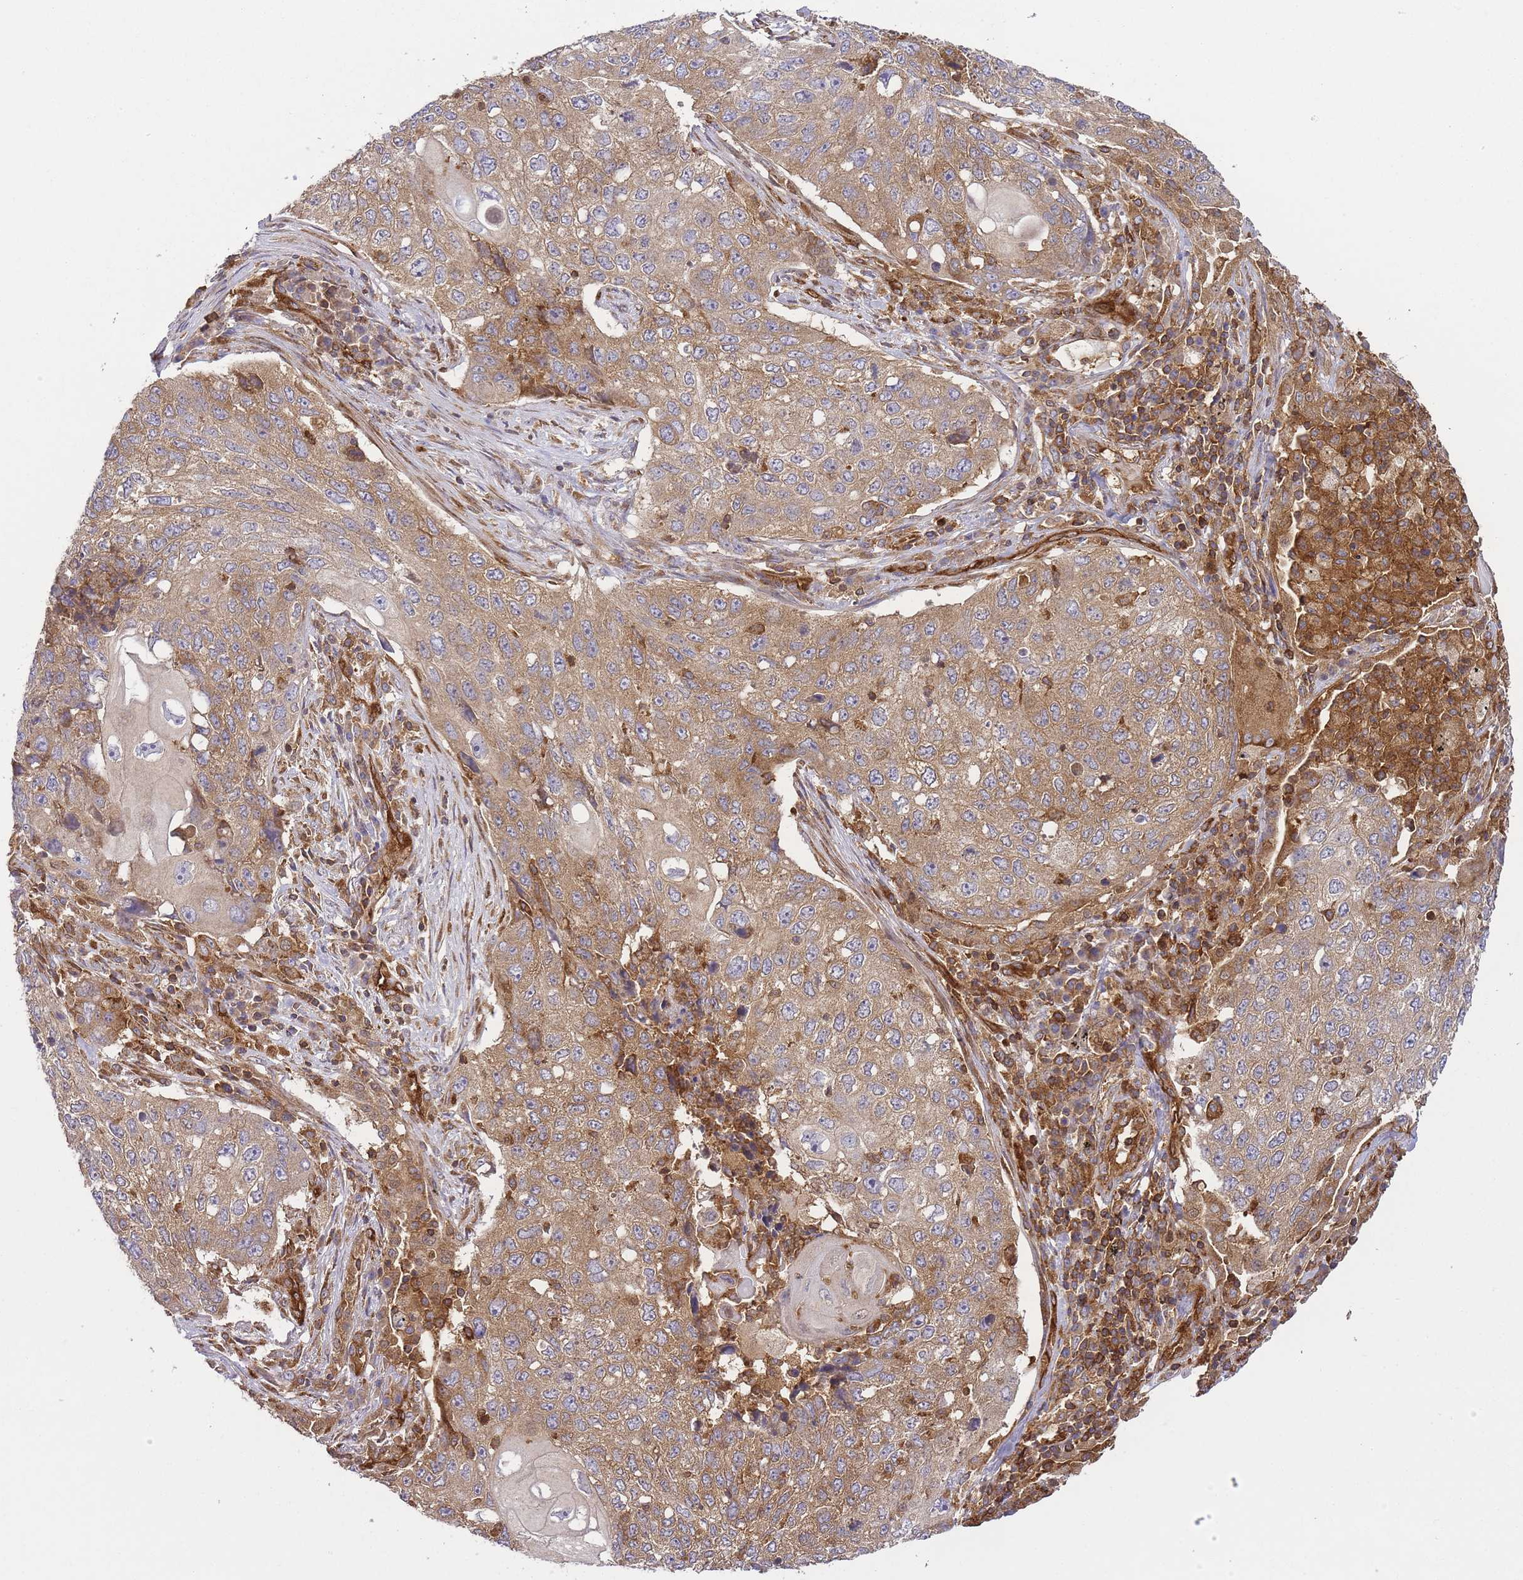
{"staining": {"intensity": "moderate", "quantity": ">75%", "location": "cytoplasmic/membranous"}, "tissue": "lung cancer", "cell_type": "Tumor cells", "image_type": "cancer", "snomed": [{"axis": "morphology", "description": "Squamous cell carcinoma, NOS"}, {"axis": "topography", "description": "Lung"}], "caption": "A medium amount of moderate cytoplasmic/membranous staining is identified in approximately >75% of tumor cells in lung squamous cell carcinoma tissue.", "gene": "MSN", "patient": {"sex": "female", "age": 63}}